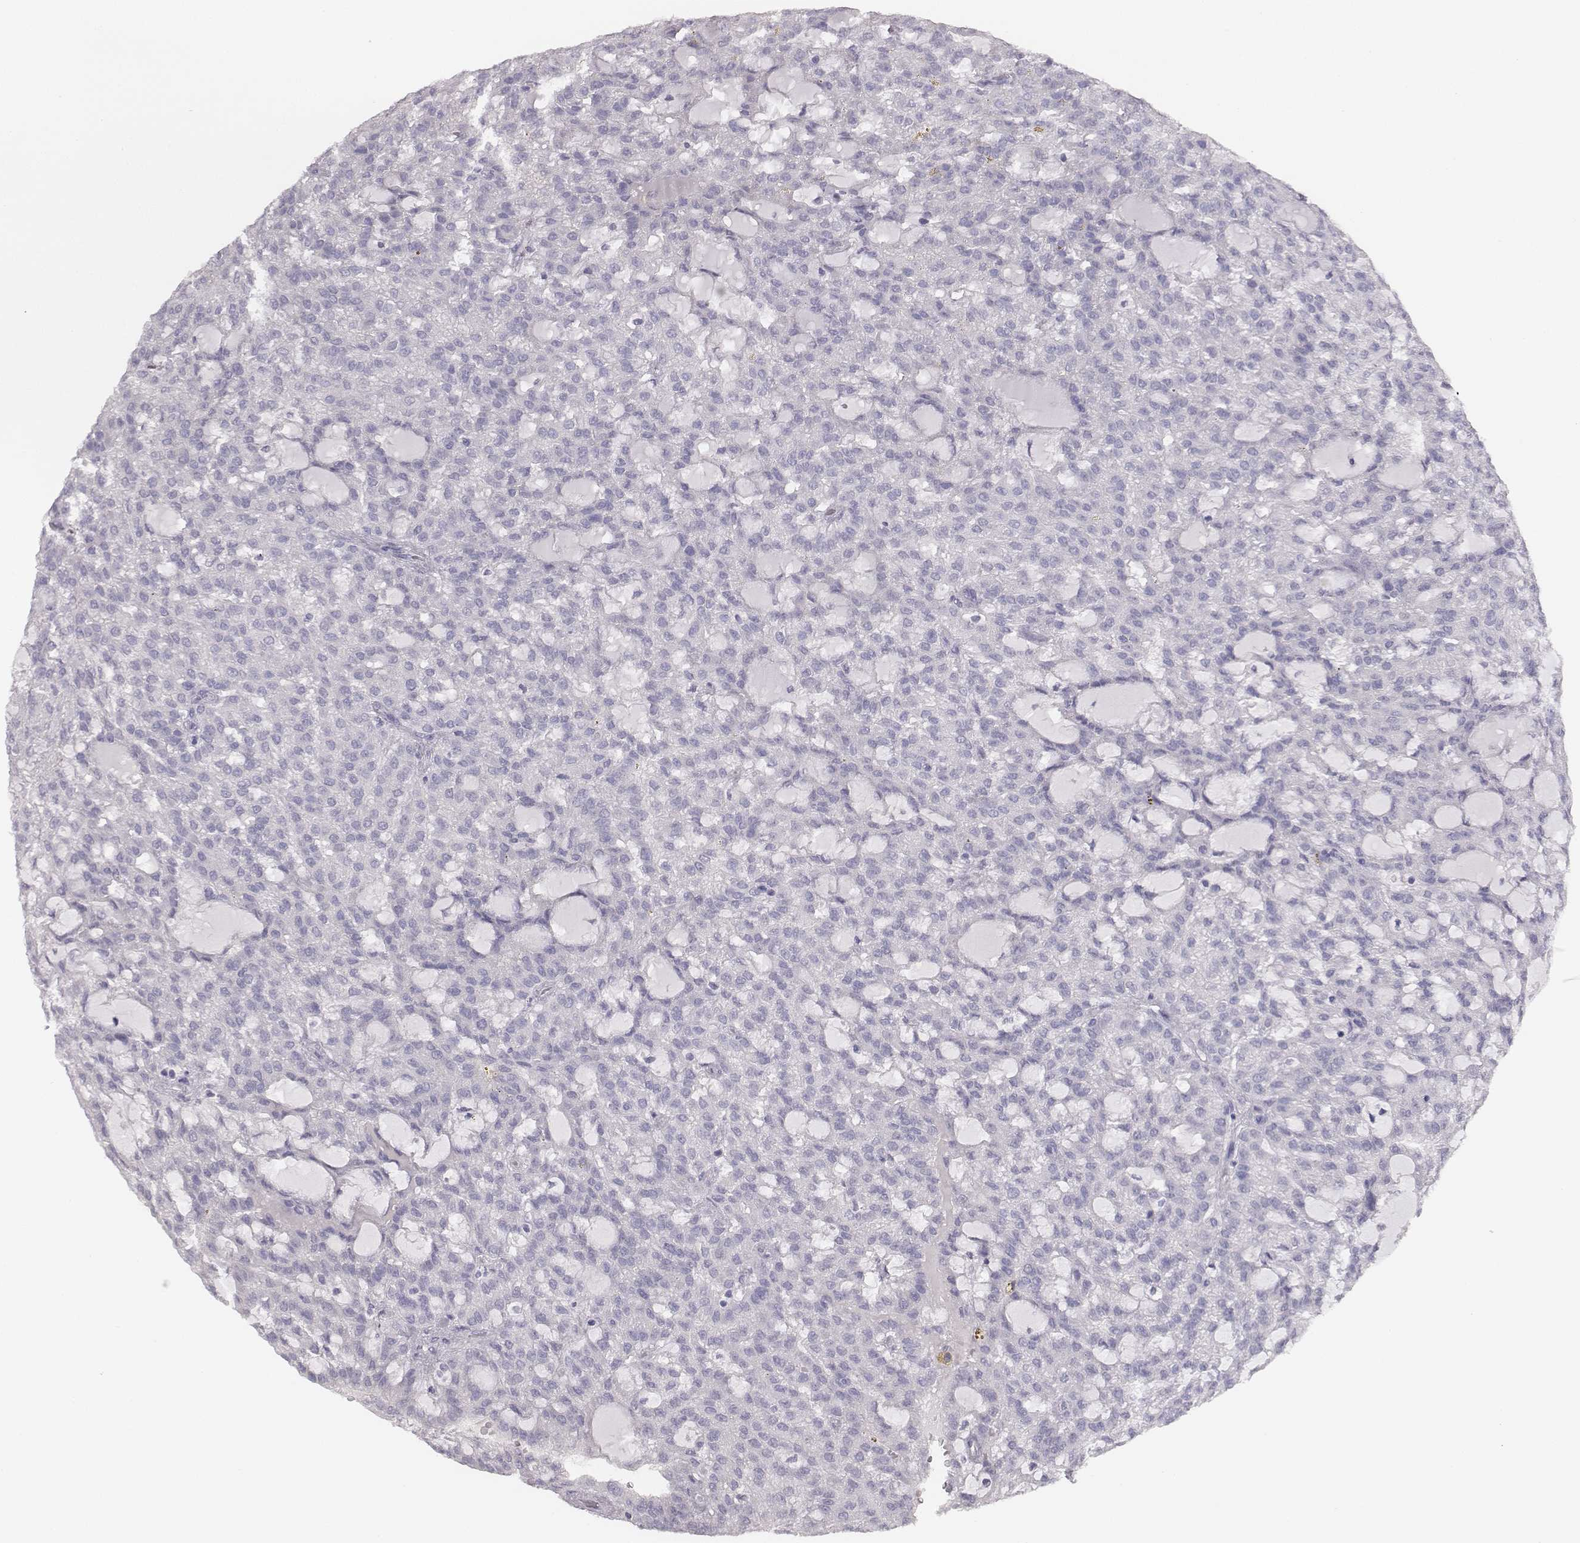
{"staining": {"intensity": "negative", "quantity": "none", "location": "none"}, "tissue": "renal cancer", "cell_type": "Tumor cells", "image_type": "cancer", "snomed": [{"axis": "morphology", "description": "Adenocarcinoma, NOS"}, {"axis": "topography", "description": "Kidney"}], "caption": "A micrograph of human renal cancer (adenocarcinoma) is negative for staining in tumor cells.", "gene": "MYH6", "patient": {"sex": "male", "age": 63}}